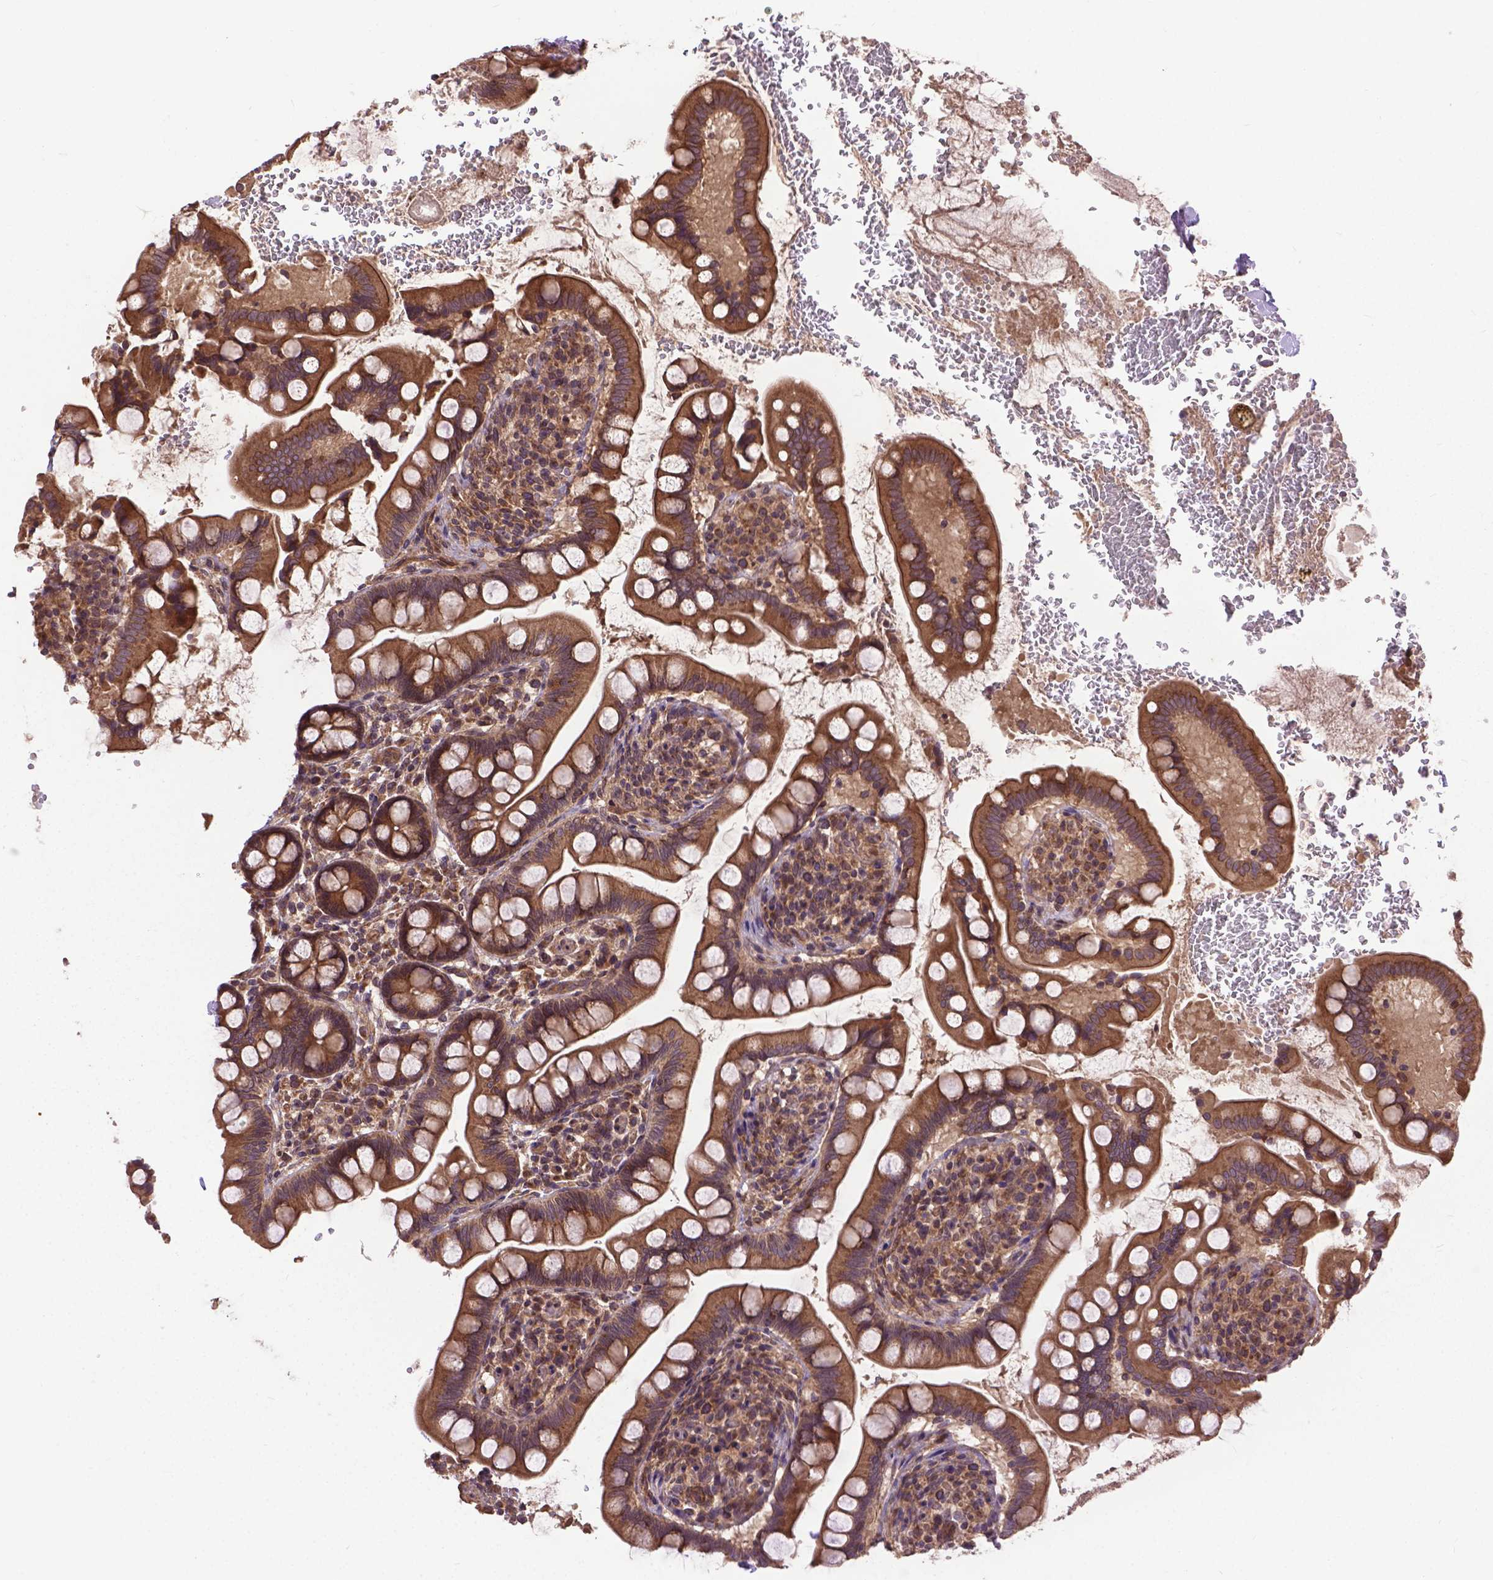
{"staining": {"intensity": "strong", "quantity": ">75%", "location": "cytoplasmic/membranous"}, "tissue": "small intestine", "cell_type": "Glandular cells", "image_type": "normal", "snomed": [{"axis": "morphology", "description": "Normal tissue, NOS"}, {"axis": "topography", "description": "Small intestine"}], "caption": "Protein staining exhibits strong cytoplasmic/membranous expression in about >75% of glandular cells in normal small intestine. Using DAB (3,3'-diaminobenzidine) (brown) and hematoxylin (blue) stains, captured at high magnification using brightfield microscopy.", "gene": "ZNF616", "patient": {"sex": "female", "age": 56}}